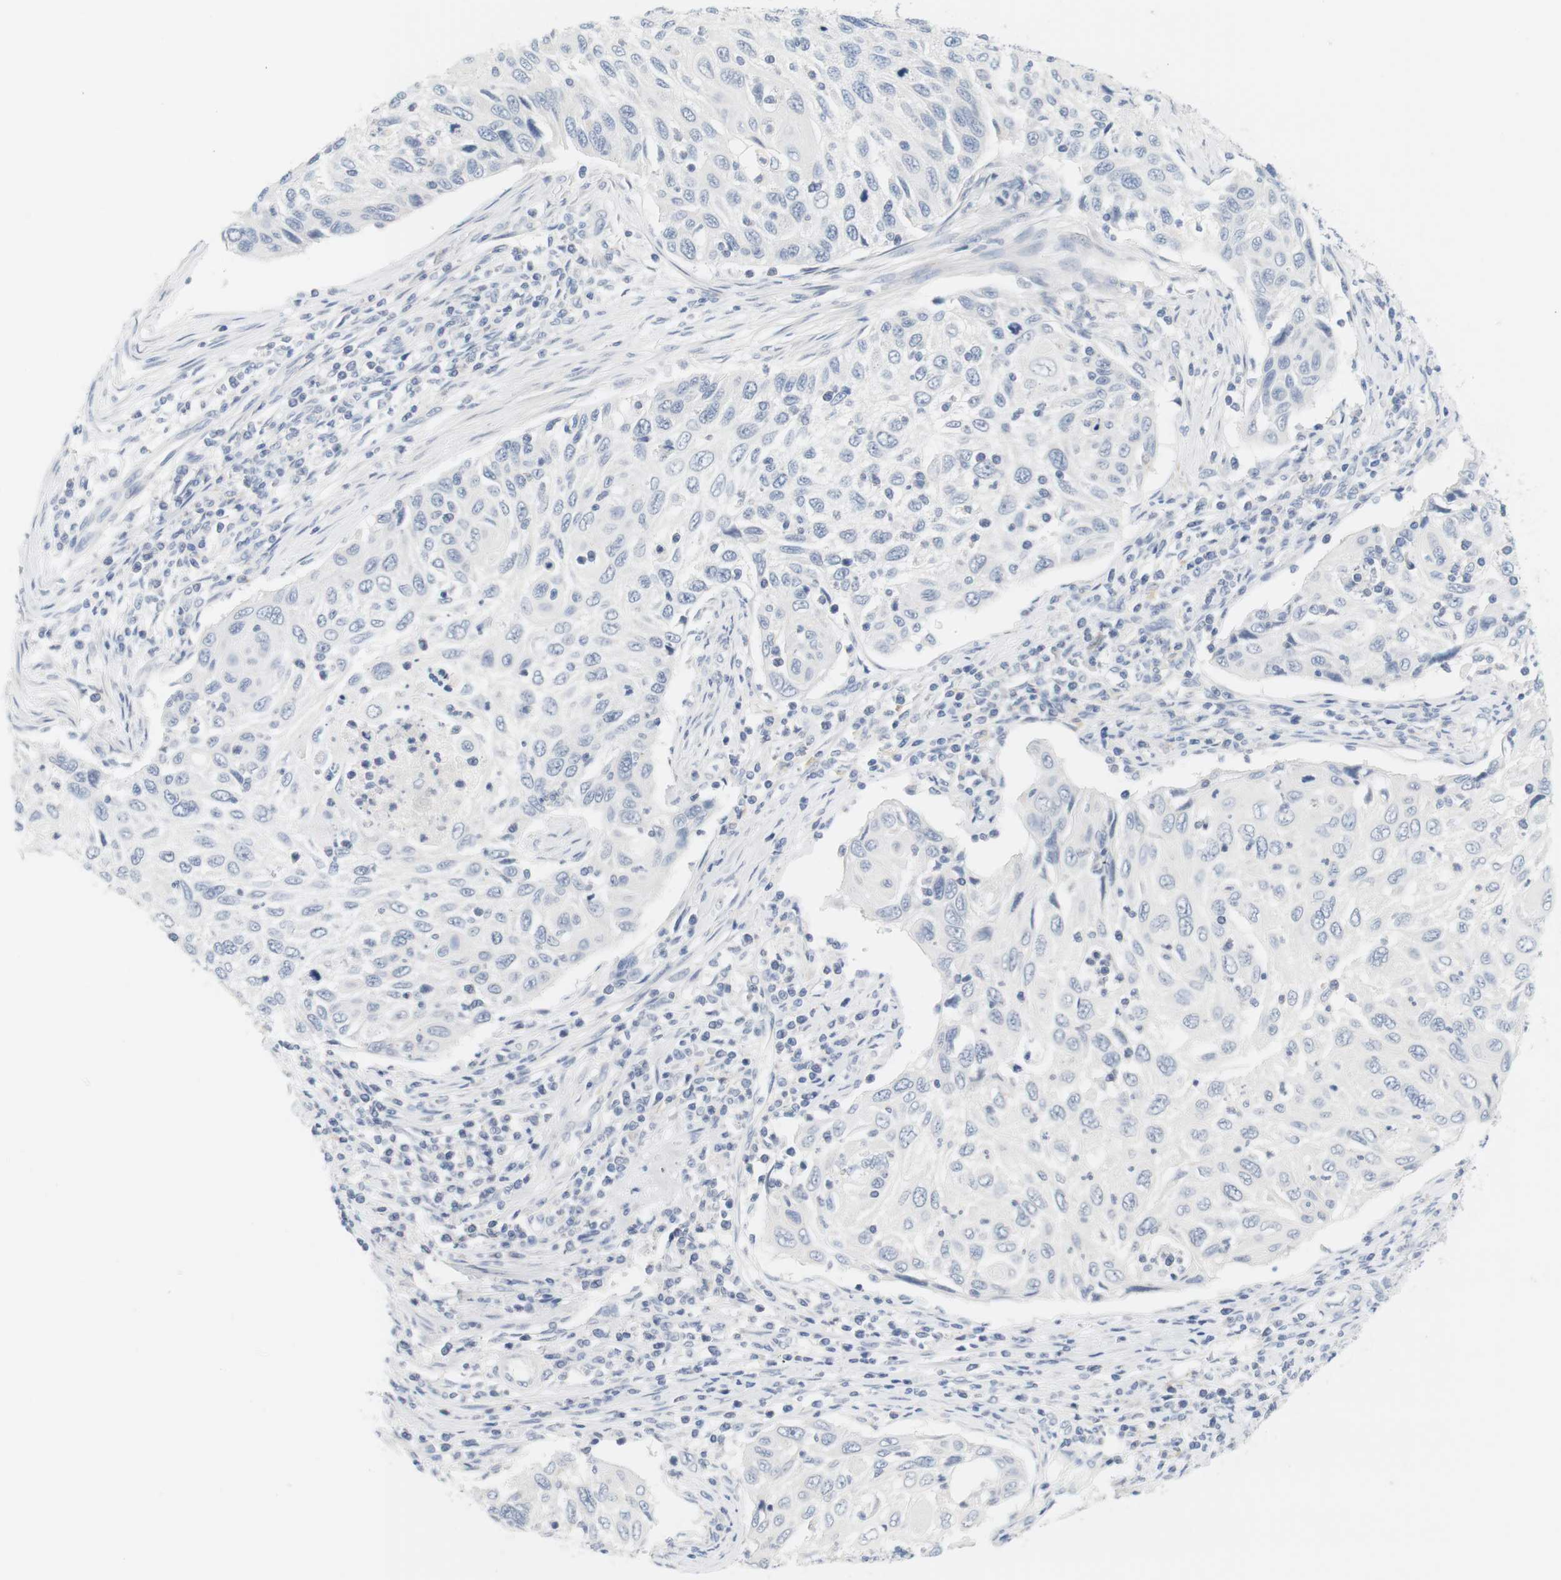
{"staining": {"intensity": "negative", "quantity": "none", "location": "none"}, "tissue": "cervical cancer", "cell_type": "Tumor cells", "image_type": "cancer", "snomed": [{"axis": "morphology", "description": "Squamous cell carcinoma, NOS"}, {"axis": "topography", "description": "Cervix"}], "caption": "IHC micrograph of neoplastic tissue: human cervical squamous cell carcinoma stained with DAB (3,3'-diaminobenzidine) reveals no significant protein positivity in tumor cells. (DAB immunohistochemistry (IHC), high magnification).", "gene": "OPRM1", "patient": {"sex": "female", "age": 70}}